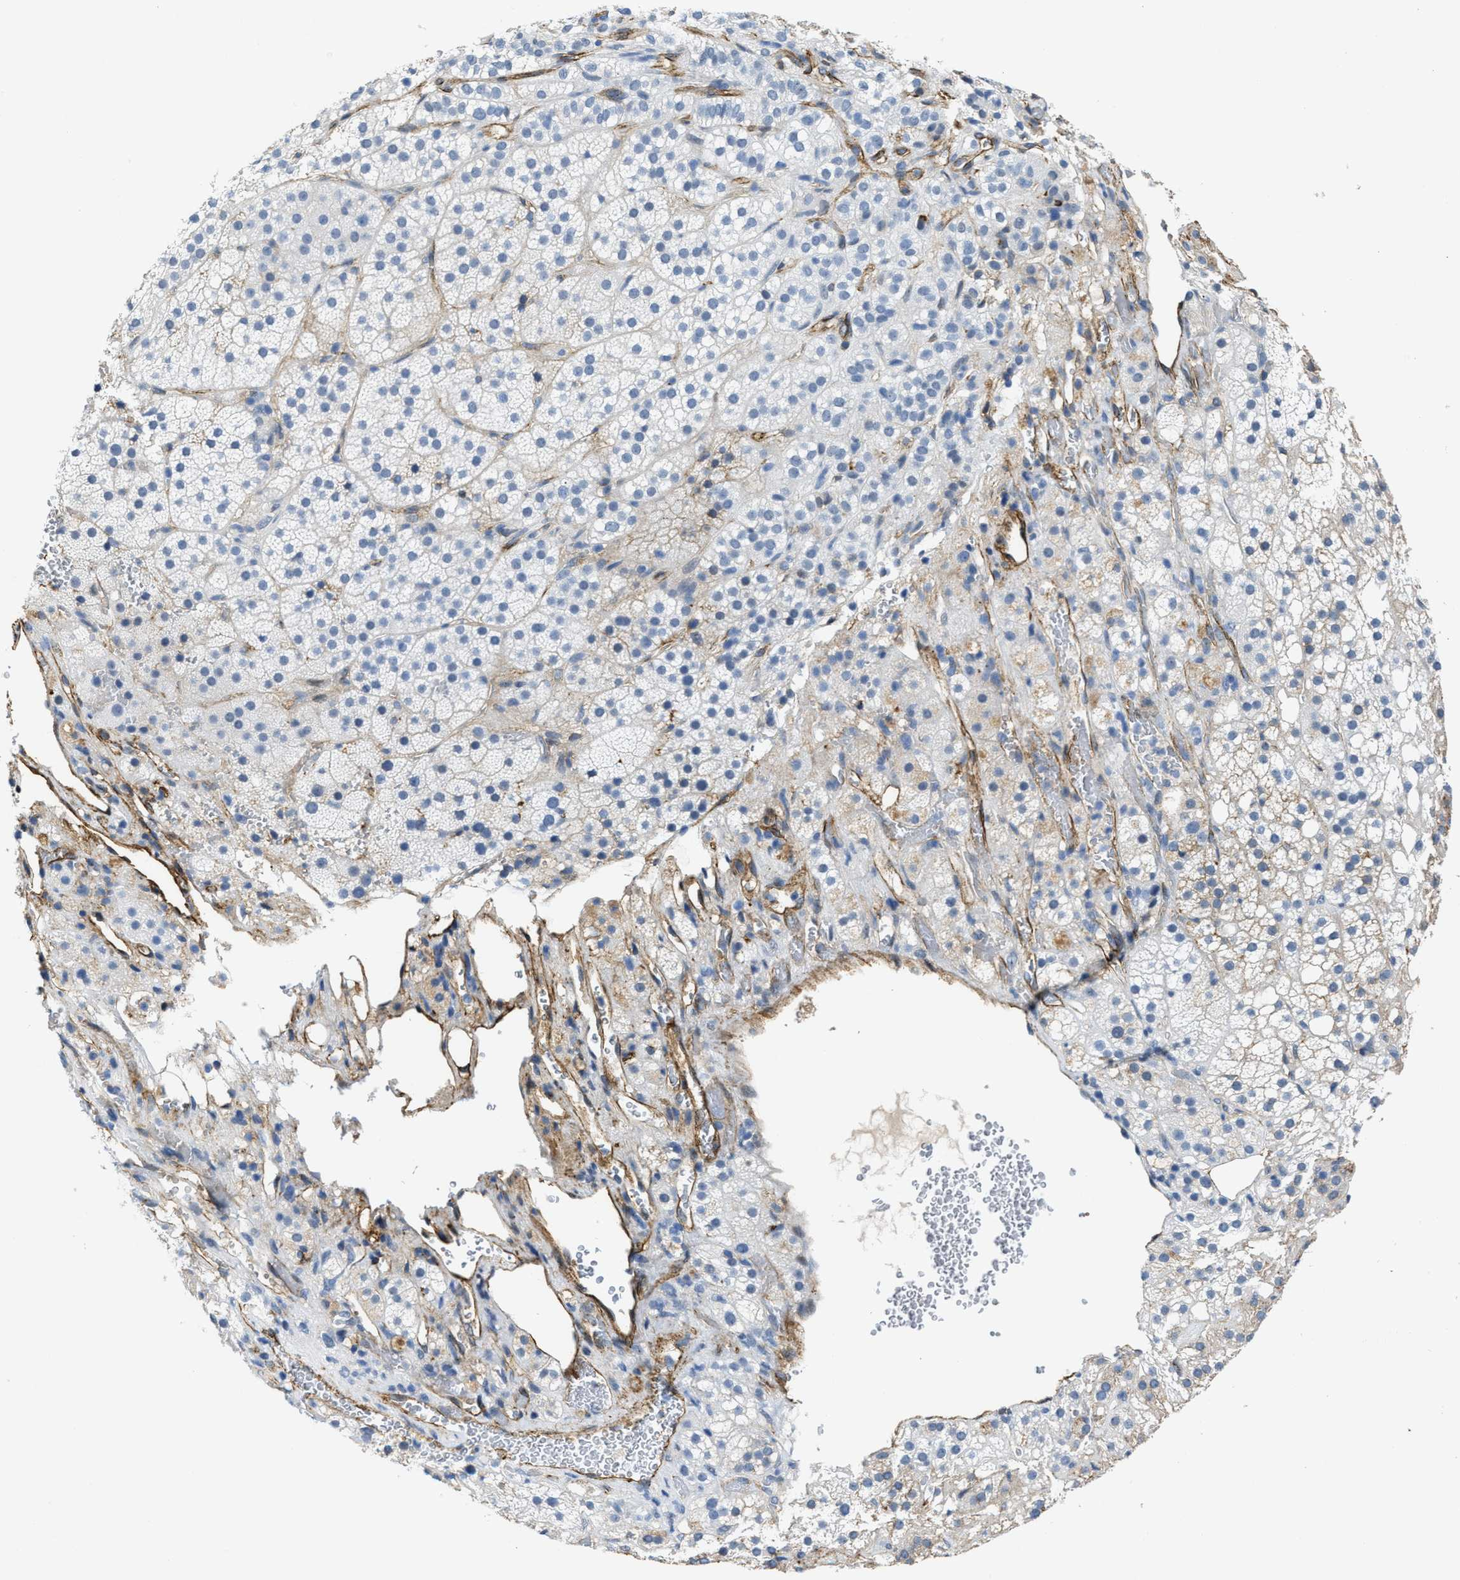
{"staining": {"intensity": "negative", "quantity": "none", "location": "none"}, "tissue": "adrenal gland", "cell_type": "Glandular cells", "image_type": "normal", "snomed": [{"axis": "morphology", "description": "Normal tissue, NOS"}, {"axis": "topography", "description": "Adrenal gland"}], "caption": "DAB (3,3'-diaminobenzidine) immunohistochemical staining of unremarkable human adrenal gland reveals no significant expression in glandular cells. Brightfield microscopy of IHC stained with DAB (brown) and hematoxylin (blue), captured at high magnification.", "gene": "NAB1", "patient": {"sex": "female", "age": 59}}